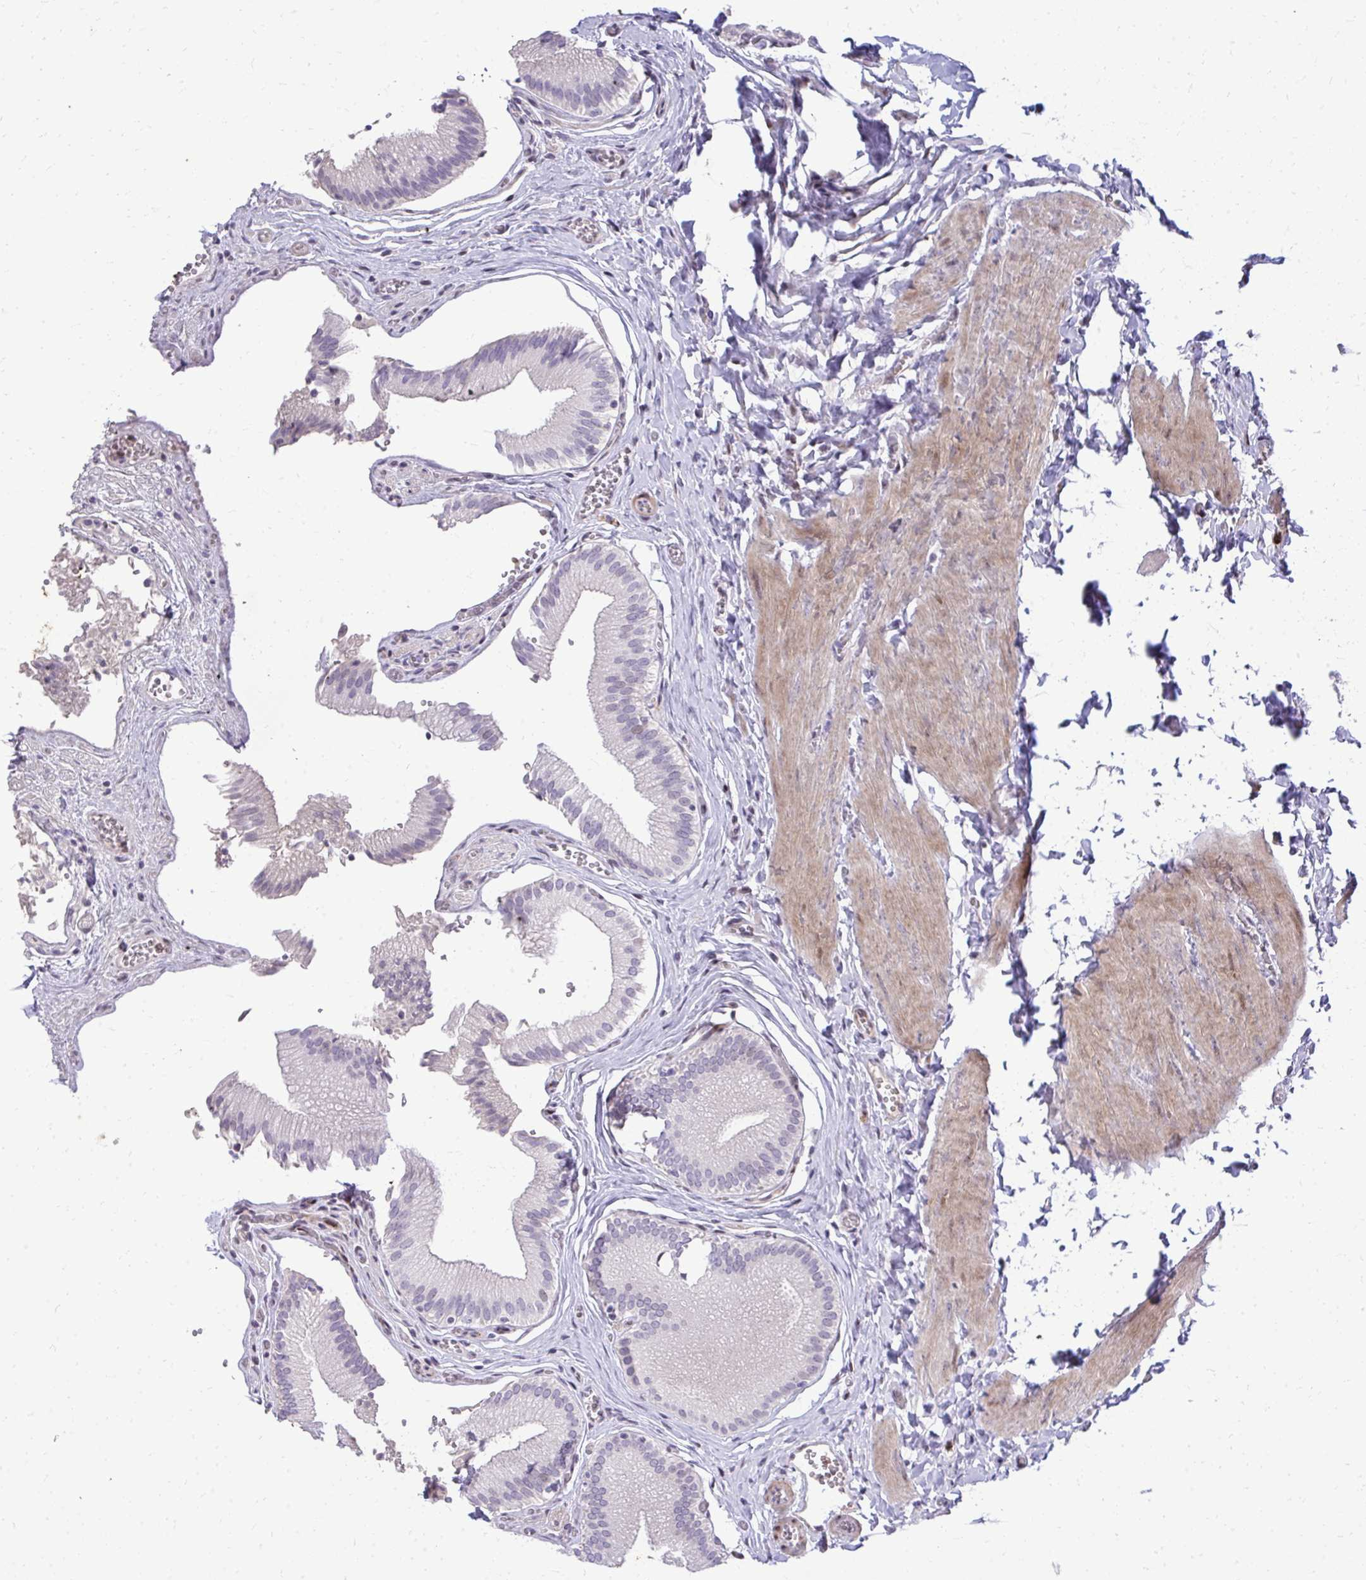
{"staining": {"intensity": "weak", "quantity": "<25%", "location": "nuclear"}, "tissue": "gallbladder", "cell_type": "Glandular cells", "image_type": "normal", "snomed": [{"axis": "morphology", "description": "Normal tissue, NOS"}, {"axis": "topography", "description": "Gallbladder"}, {"axis": "topography", "description": "Peripheral nerve tissue"}], "caption": "Glandular cells show no significant expression in benign gallbladder. (DAB (3,3'-diaminobenzidine) immunohistochemistry with hematoxylin counter stain).", "gene": "DLX4", "patient": {"sex": "male", "age": 17}}